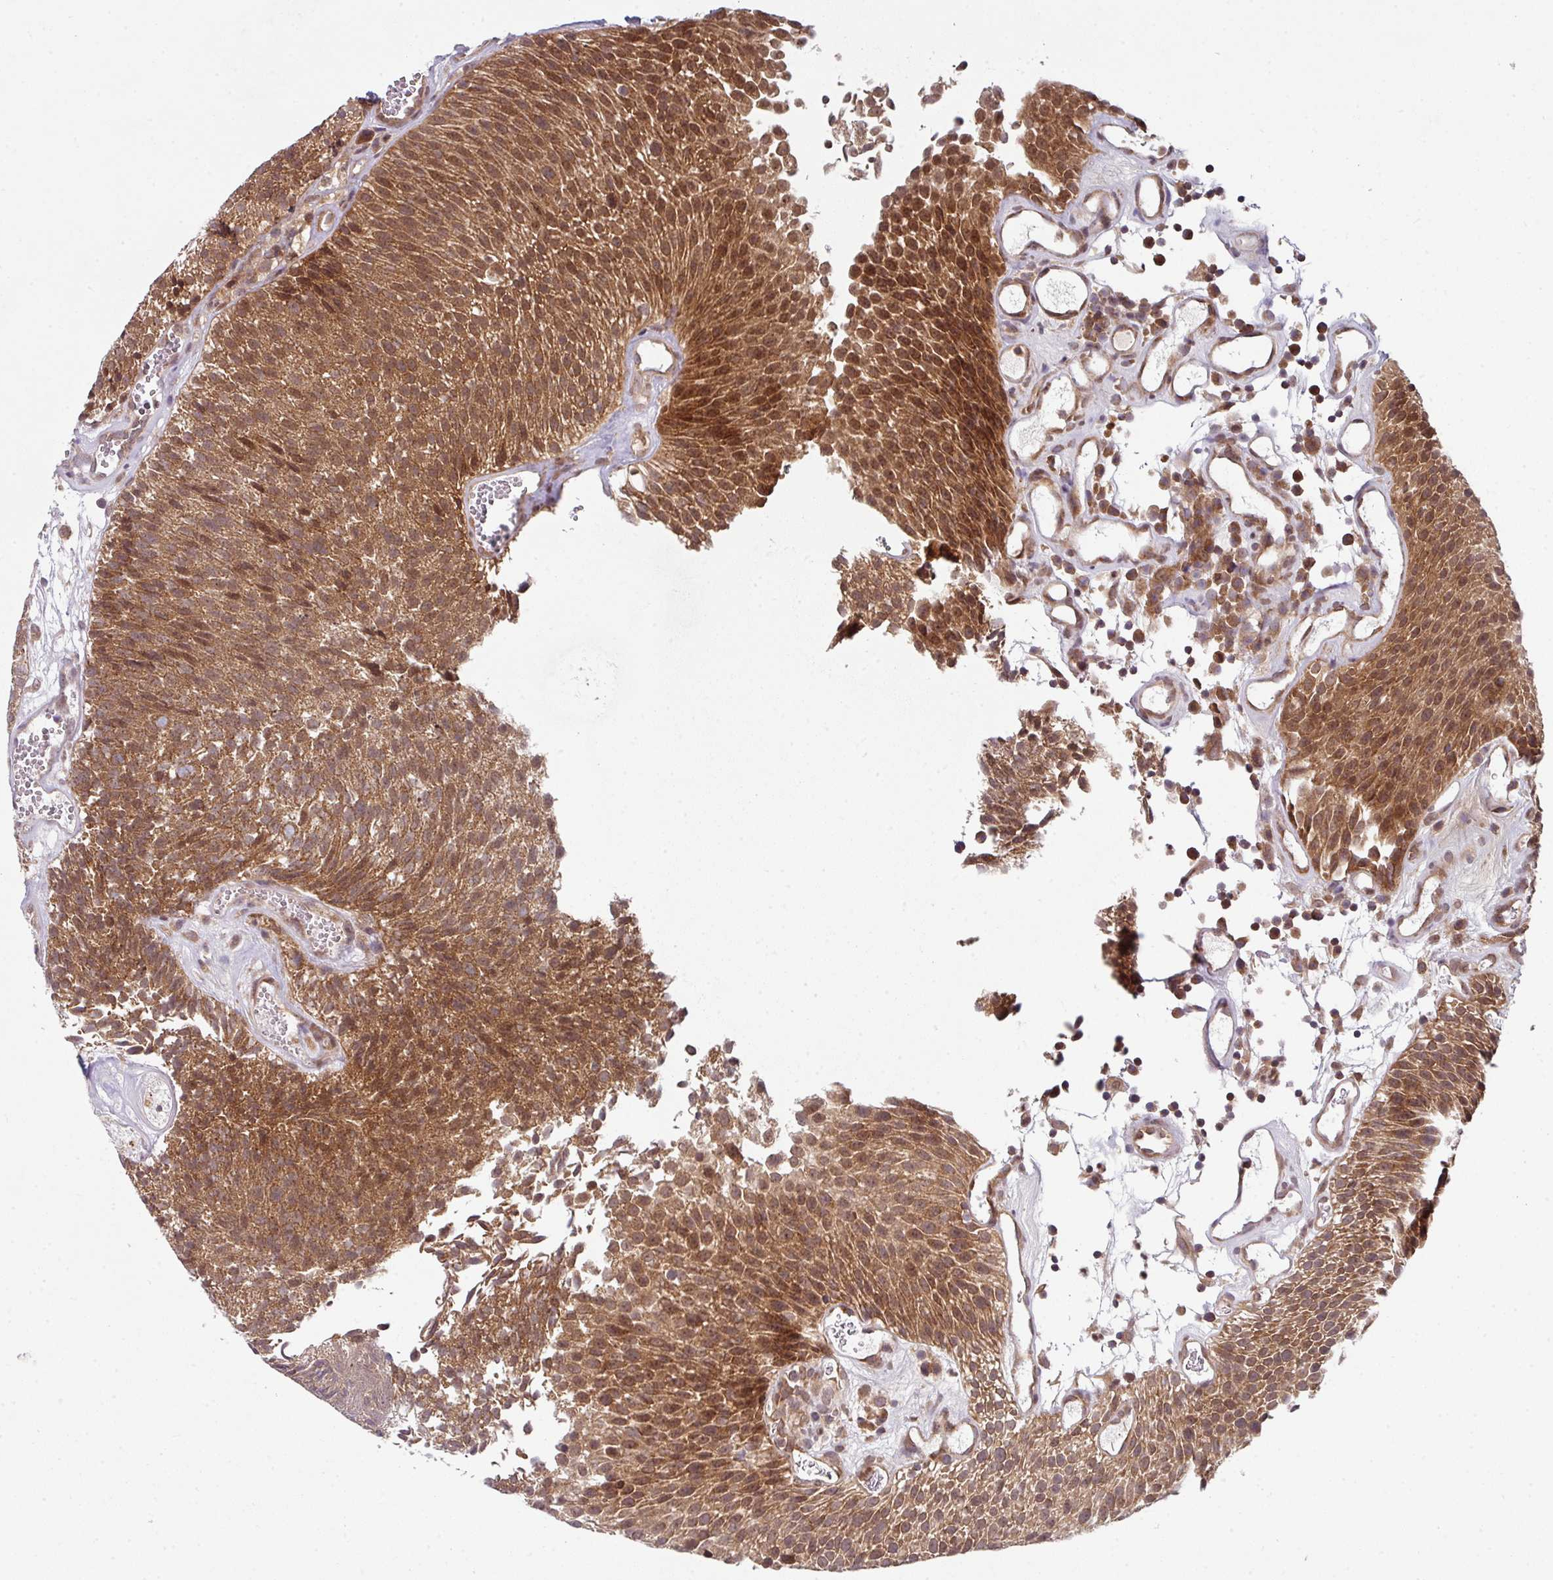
{"staining": {"intensity": "moderate", "quantity": ">75%", "location": "cytoplasmic/membranous,nuclear"}, "tissue": "urothelial cancer", "cell_type": "Tumor cells", "image_type": "cancer", "snomed": [{"axis": "morphology", "description": "Urothelial carcinoma, Low grade"}, {"axis": "topography", "description": "Urinary bladder"}], "caption": "IHC (DAB (3,3'-diaminobenzidine)) staining of urothelial cancer displays moderate cytoplasmic/membranous and nuclear protein staining in approximately >75% of tumor cells.", "gene": "CAMLG", "patient": {"sex": "female", "age": 79}}